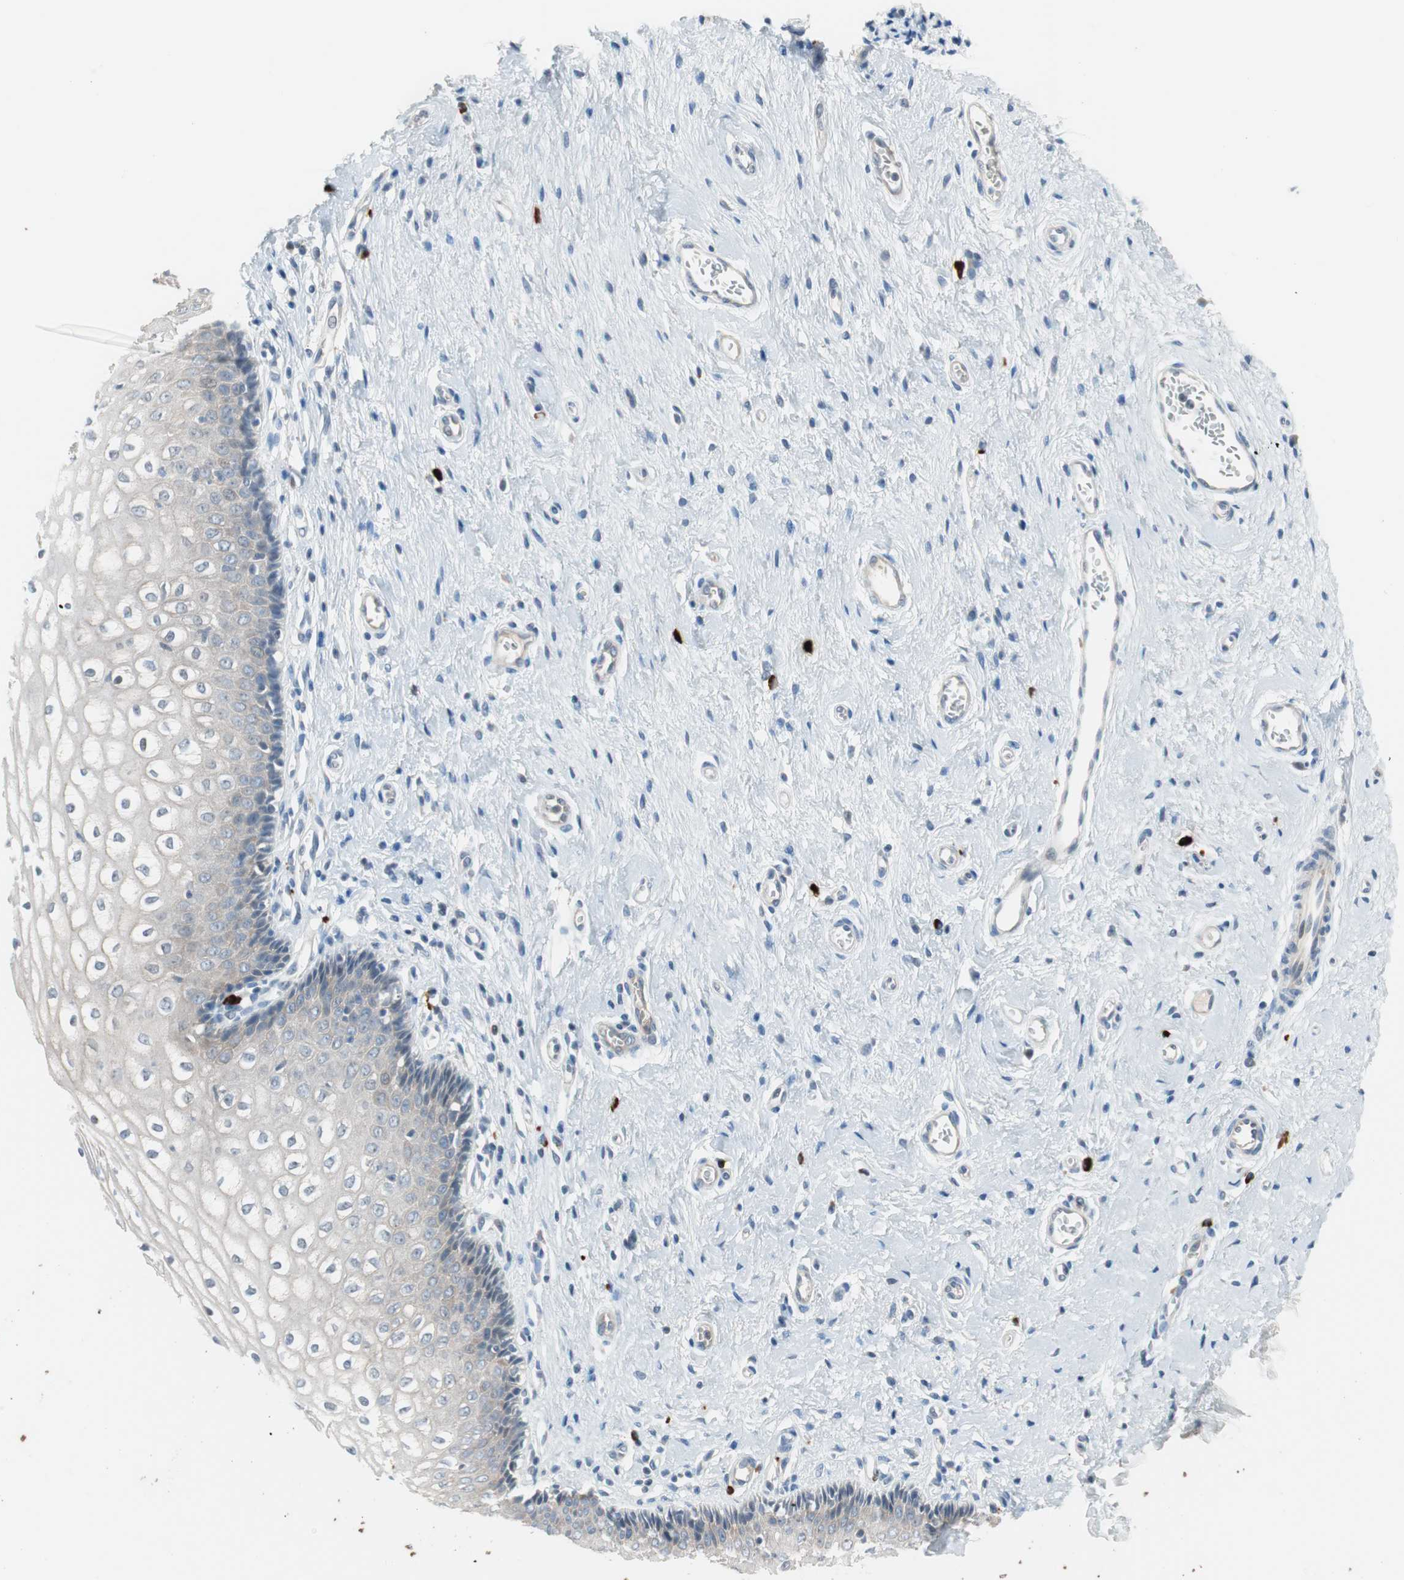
{"staining": {"intensity": "negative", "quantity": "none", "location": "none"}, "tissue": "vagina", "cell_type": "Squamous epithelial cells", "image_type": "normal", "snomed": [{"axis": "morphology", "description": "Normal tissue, NOS"}, {"axis": "topography", "description": "Soft tissue"}, {"axis": "topography", "description": "Vagina"}], "caption": "This is an IHC micrograph of normal human vagina. There is no positivity in squamous epithelial cells.", "gene": "PDZK1", "patient": {"sex": "female", "age": 61}}